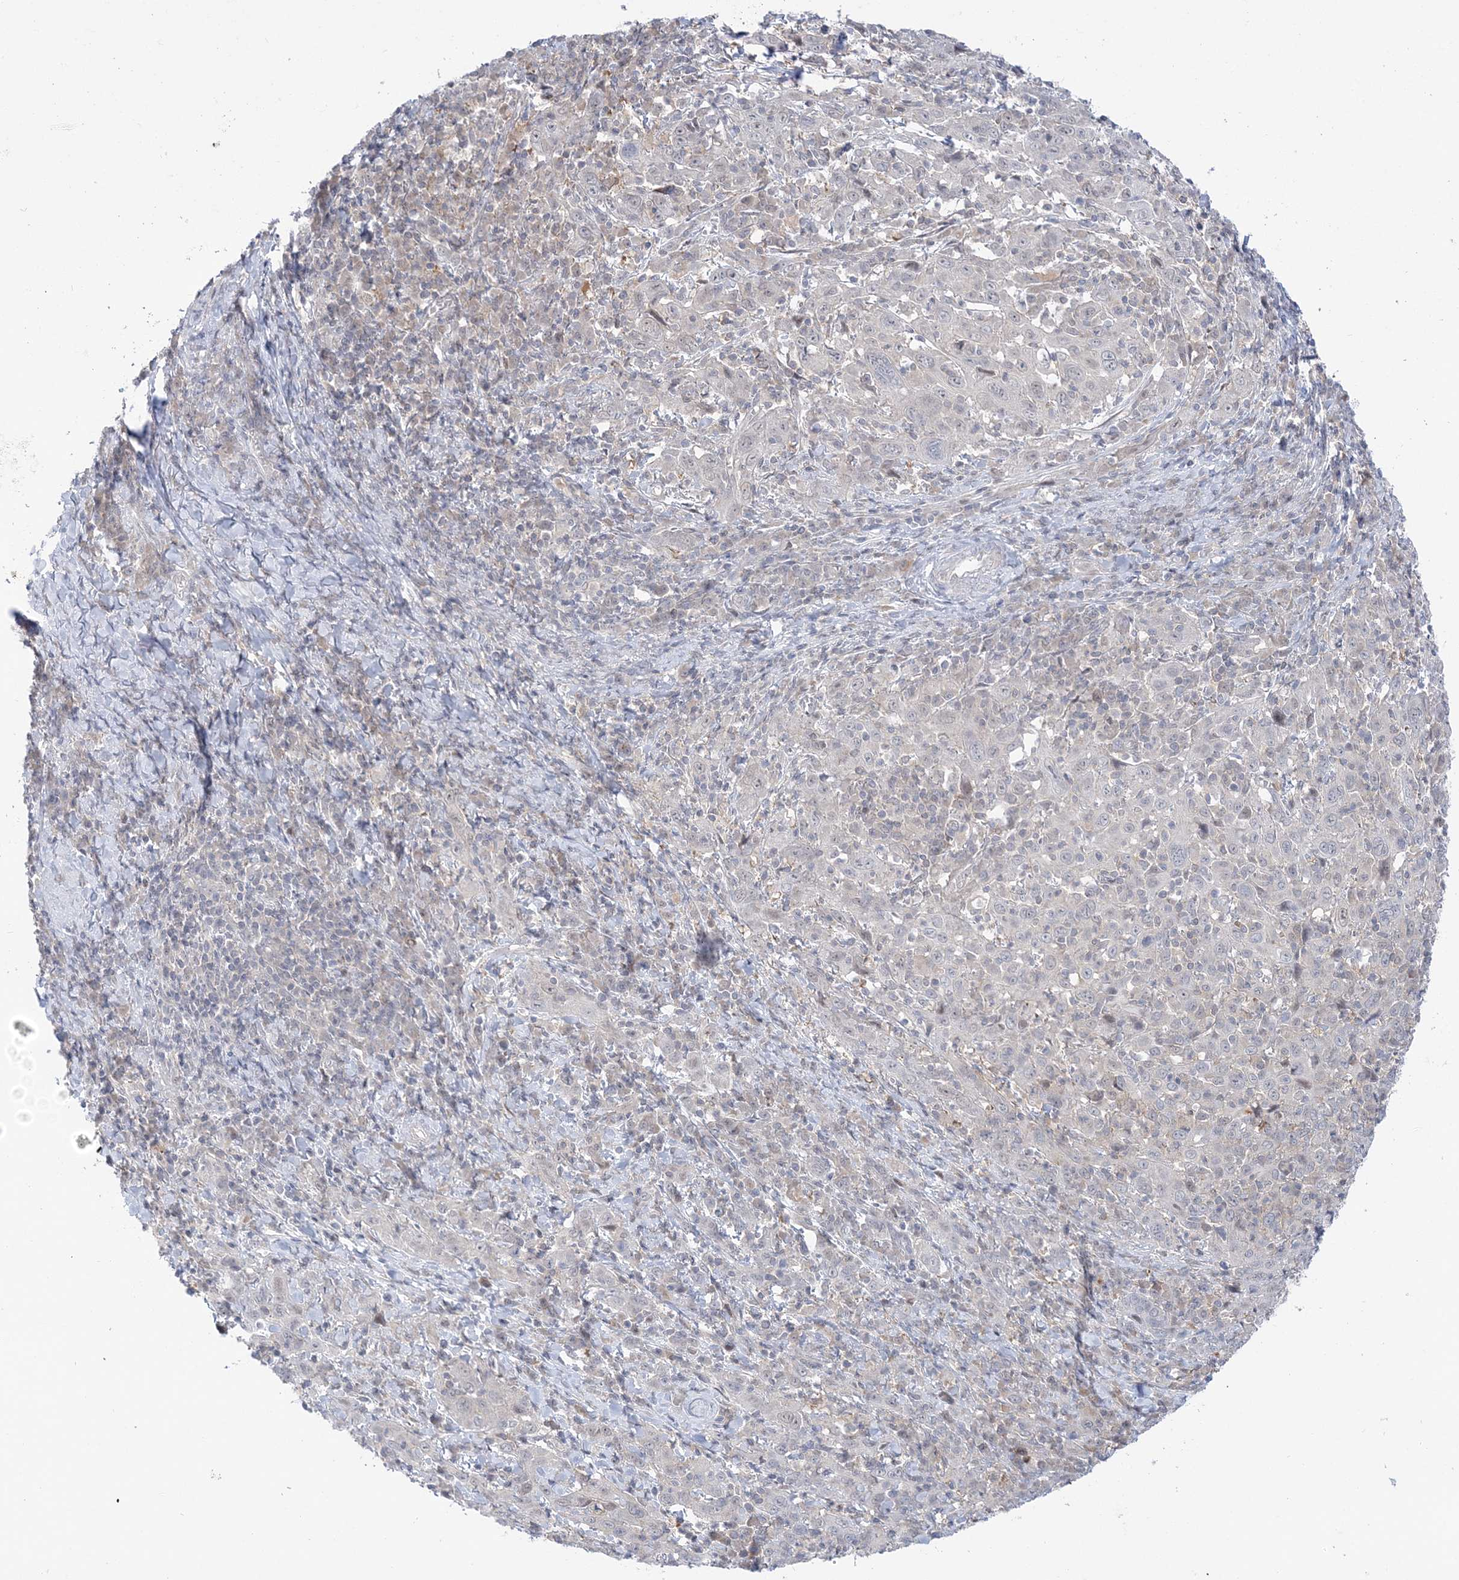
{"staining": {"intensity": "negative", "quantity": "none", "location": "none"}, "tissue": "cervical cancer", "cell_type": "Tumor cells", "image_type": "cancer", "snomed": [{"axis": "morphology", "description": "Squamous cell carcinoma, NOS"}, {"axis": "topography", "description": "Cervix"}], "caption": "Tumor cells are negative for brown protein staining in cervical cancer.", "gene": "THADA", "patient": {"sex": "female", "age": 46}}